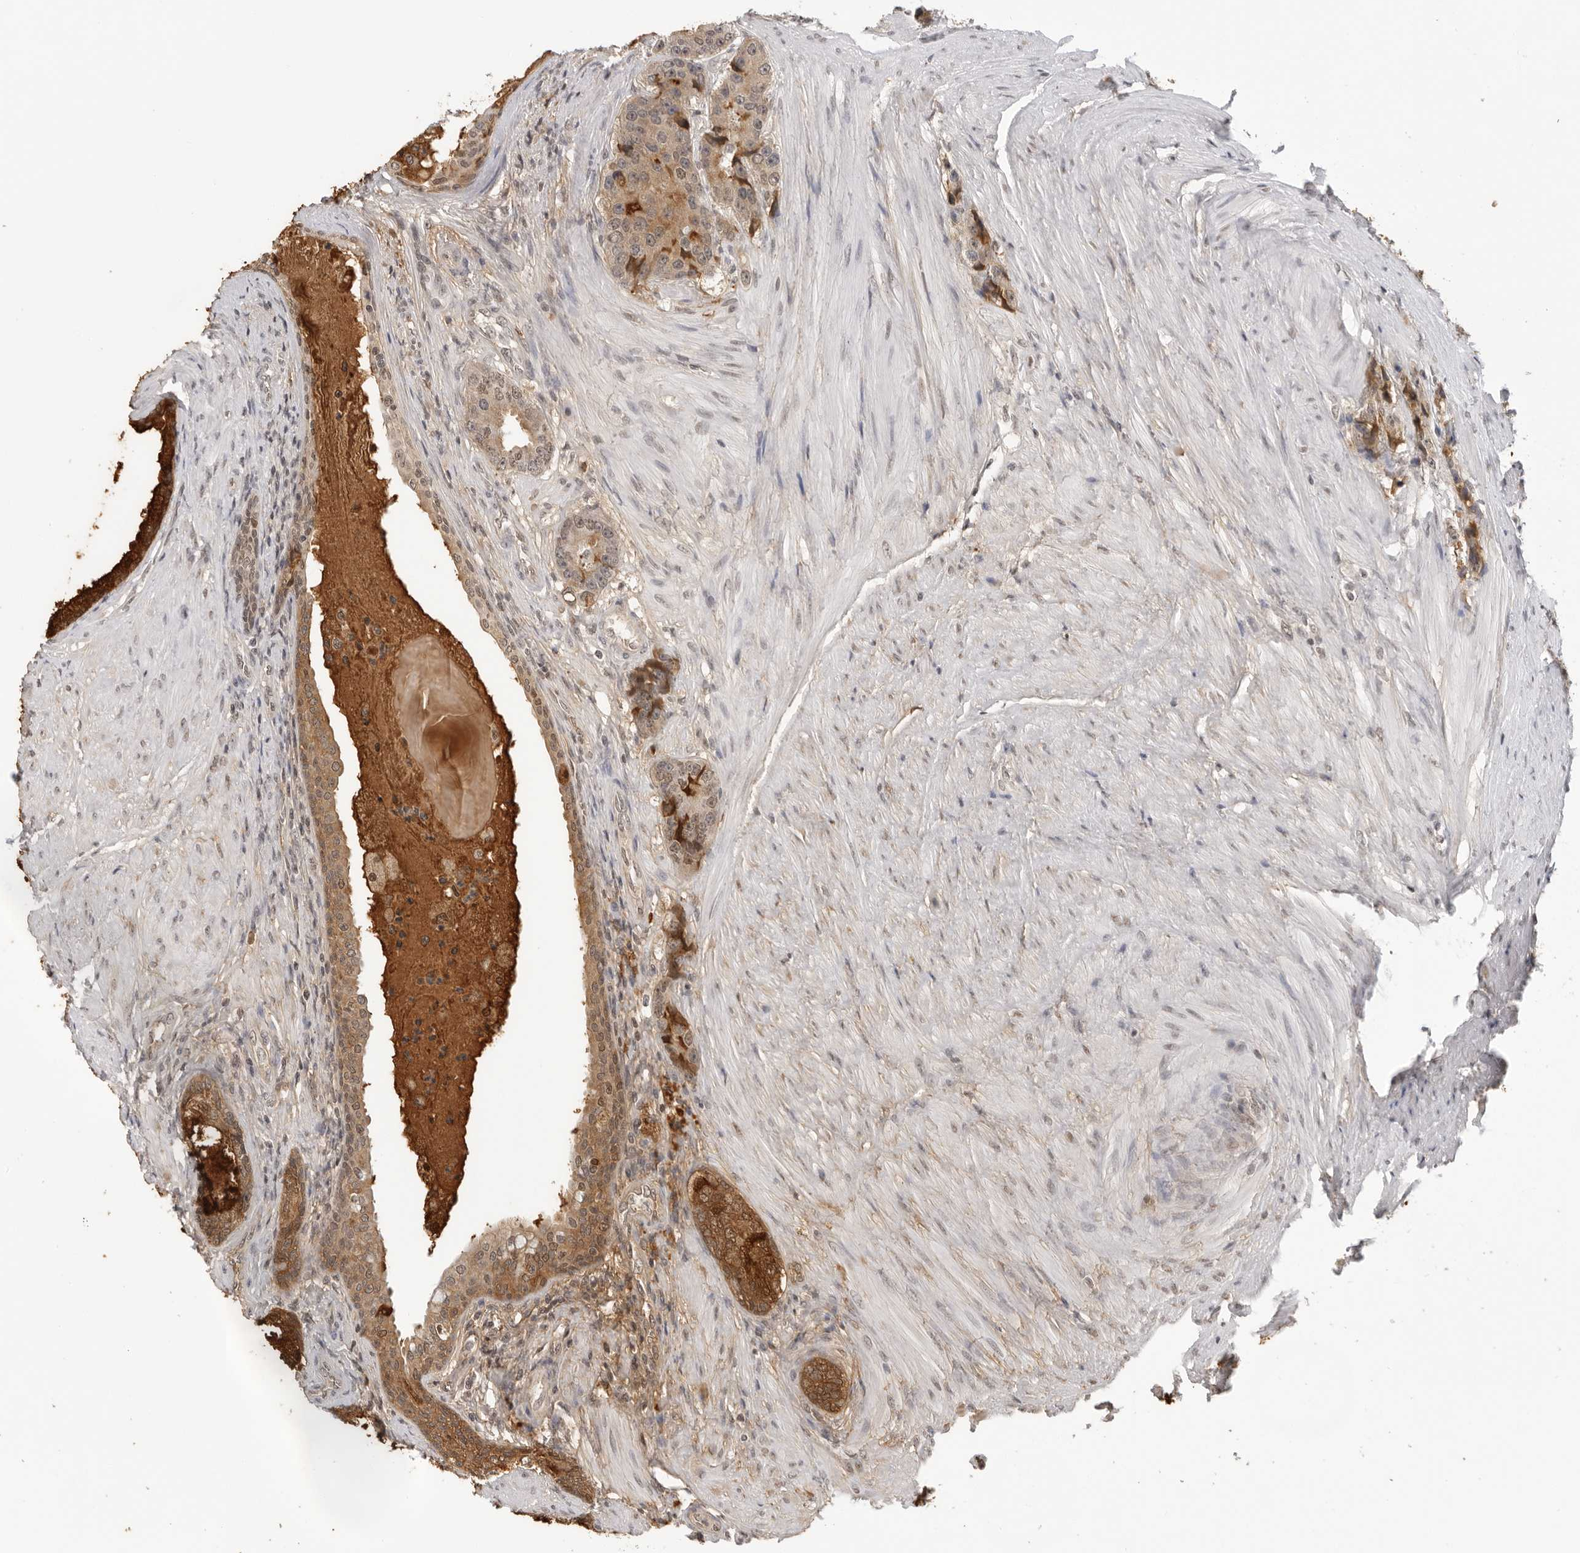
{"staining": {"intensity": "strong", "quantity": "25%-75%", "location": "cytoplasmic/membranous"}, "tissue": "prostate cancer", "cell_type": "Tumor cells", "image_type": "cancer", "snomed": [{"axis": "morphology", "description": "Adenocarcinoma, High grade"}, {"axis": "topography", "description": "Prostate"}], "caption": "Human adenocarcinoma (high-grade) (prostate) stained for a protein (brown) reveals strong cytoplasmic/membranous positive positivity in approximately 25%-75% of tumor cells.", "gene": "RPA2", "patient": {"sex": "male", "age": 60}}